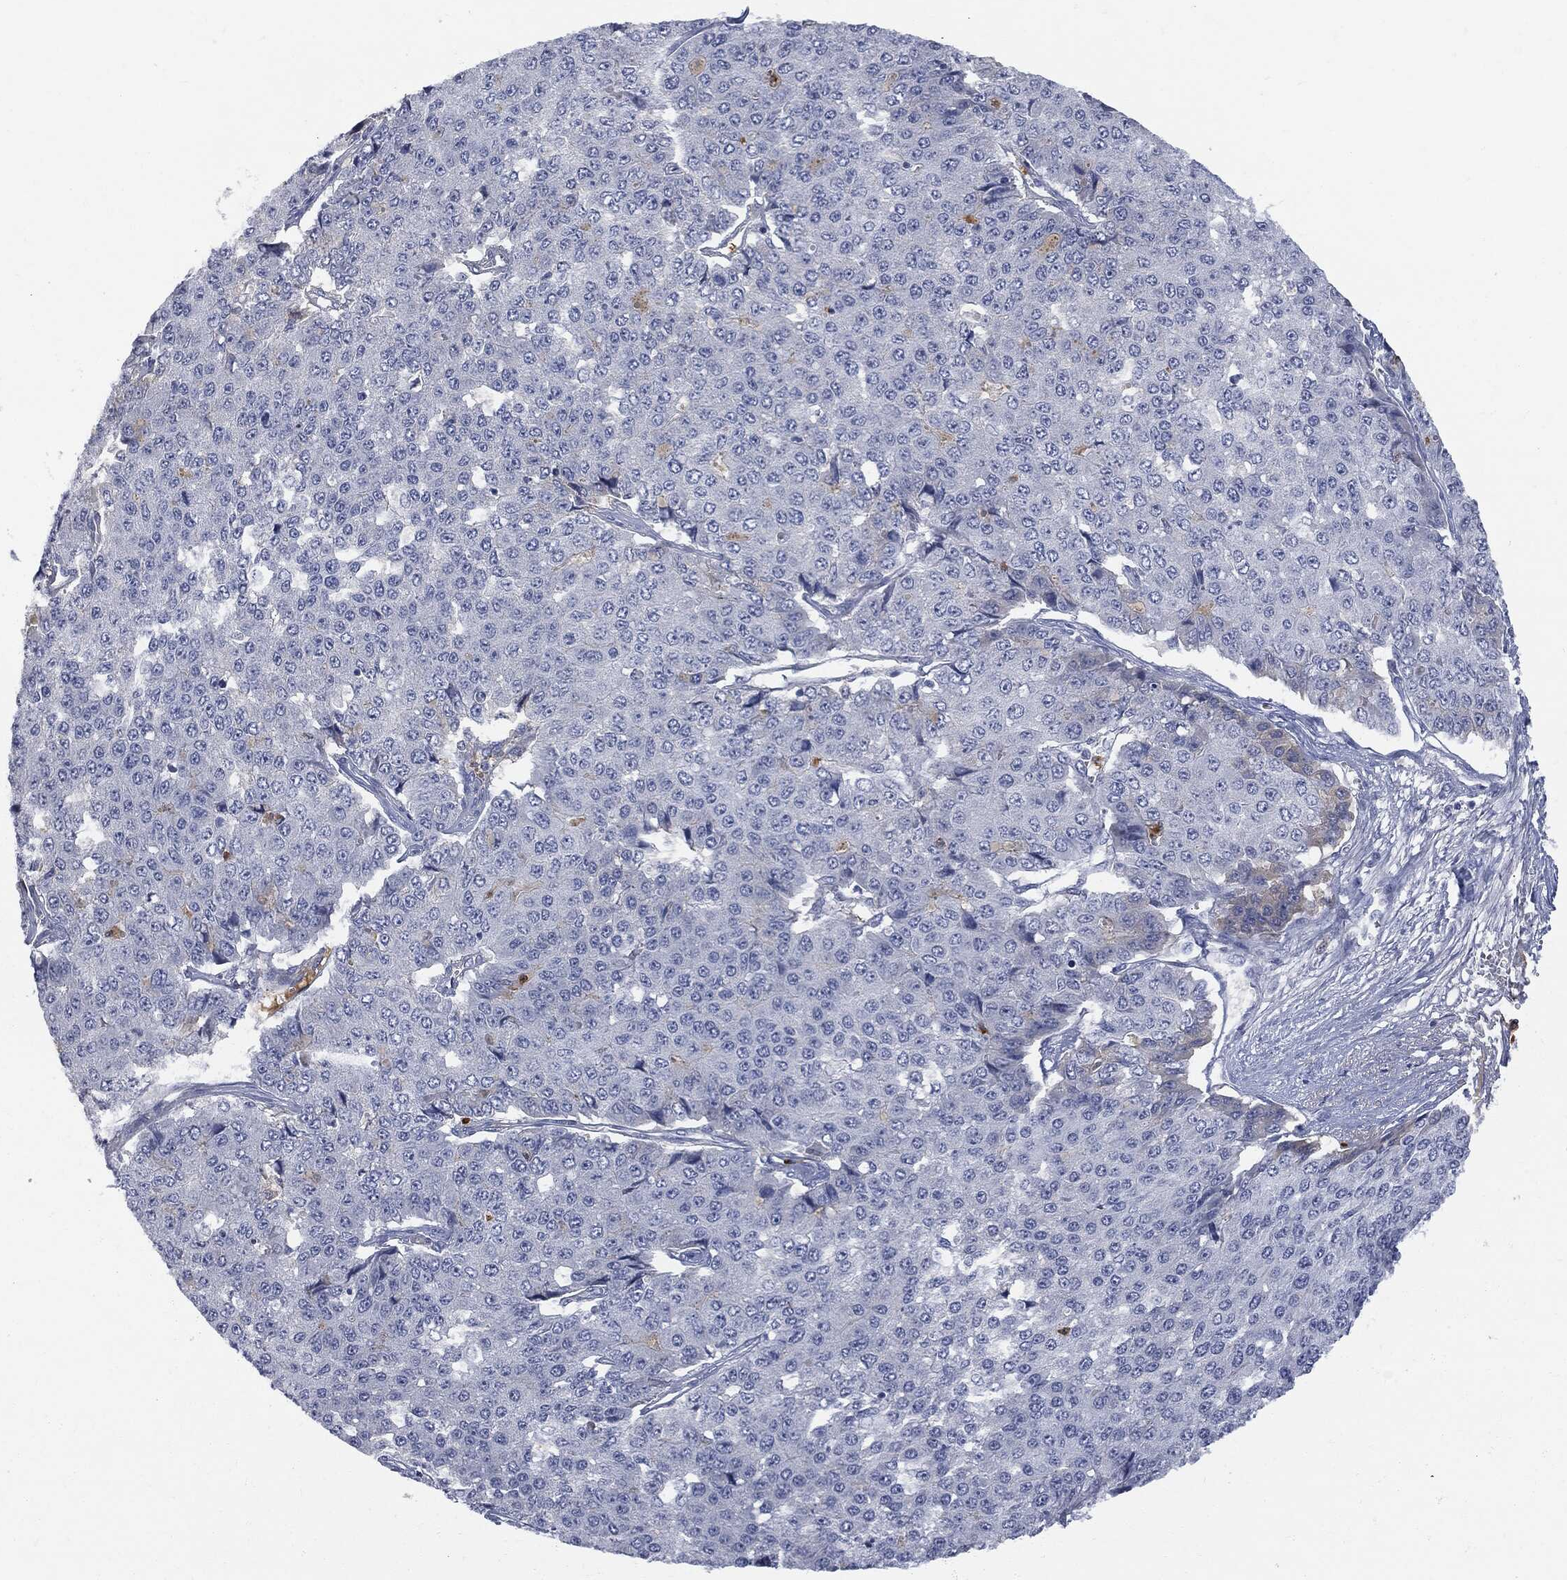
{"staining": {"intensity": "negative", "quantity": "none", "location": "none"}, "tissue": "pancreatic cancer", "cell_type": "Tumor cells", "image_type": "cancer", "snomed": [{"axis": "morphology", "description": "Normal tissue, NOS"}, {"axis": "morphology", "description": "Inflammation, NOS"}, {"axis": "morphology", "description": "Adenocarcinoma, NOS"}, {"axis": "topography", "description": "Pancreas"}], "caption": "Histopathology image shows no significant protein expression in tumor cells of pancreatic cancer (adenocarcinoma).", "gene": "BTK", "patient": {"sex": "male", "age": 57}}